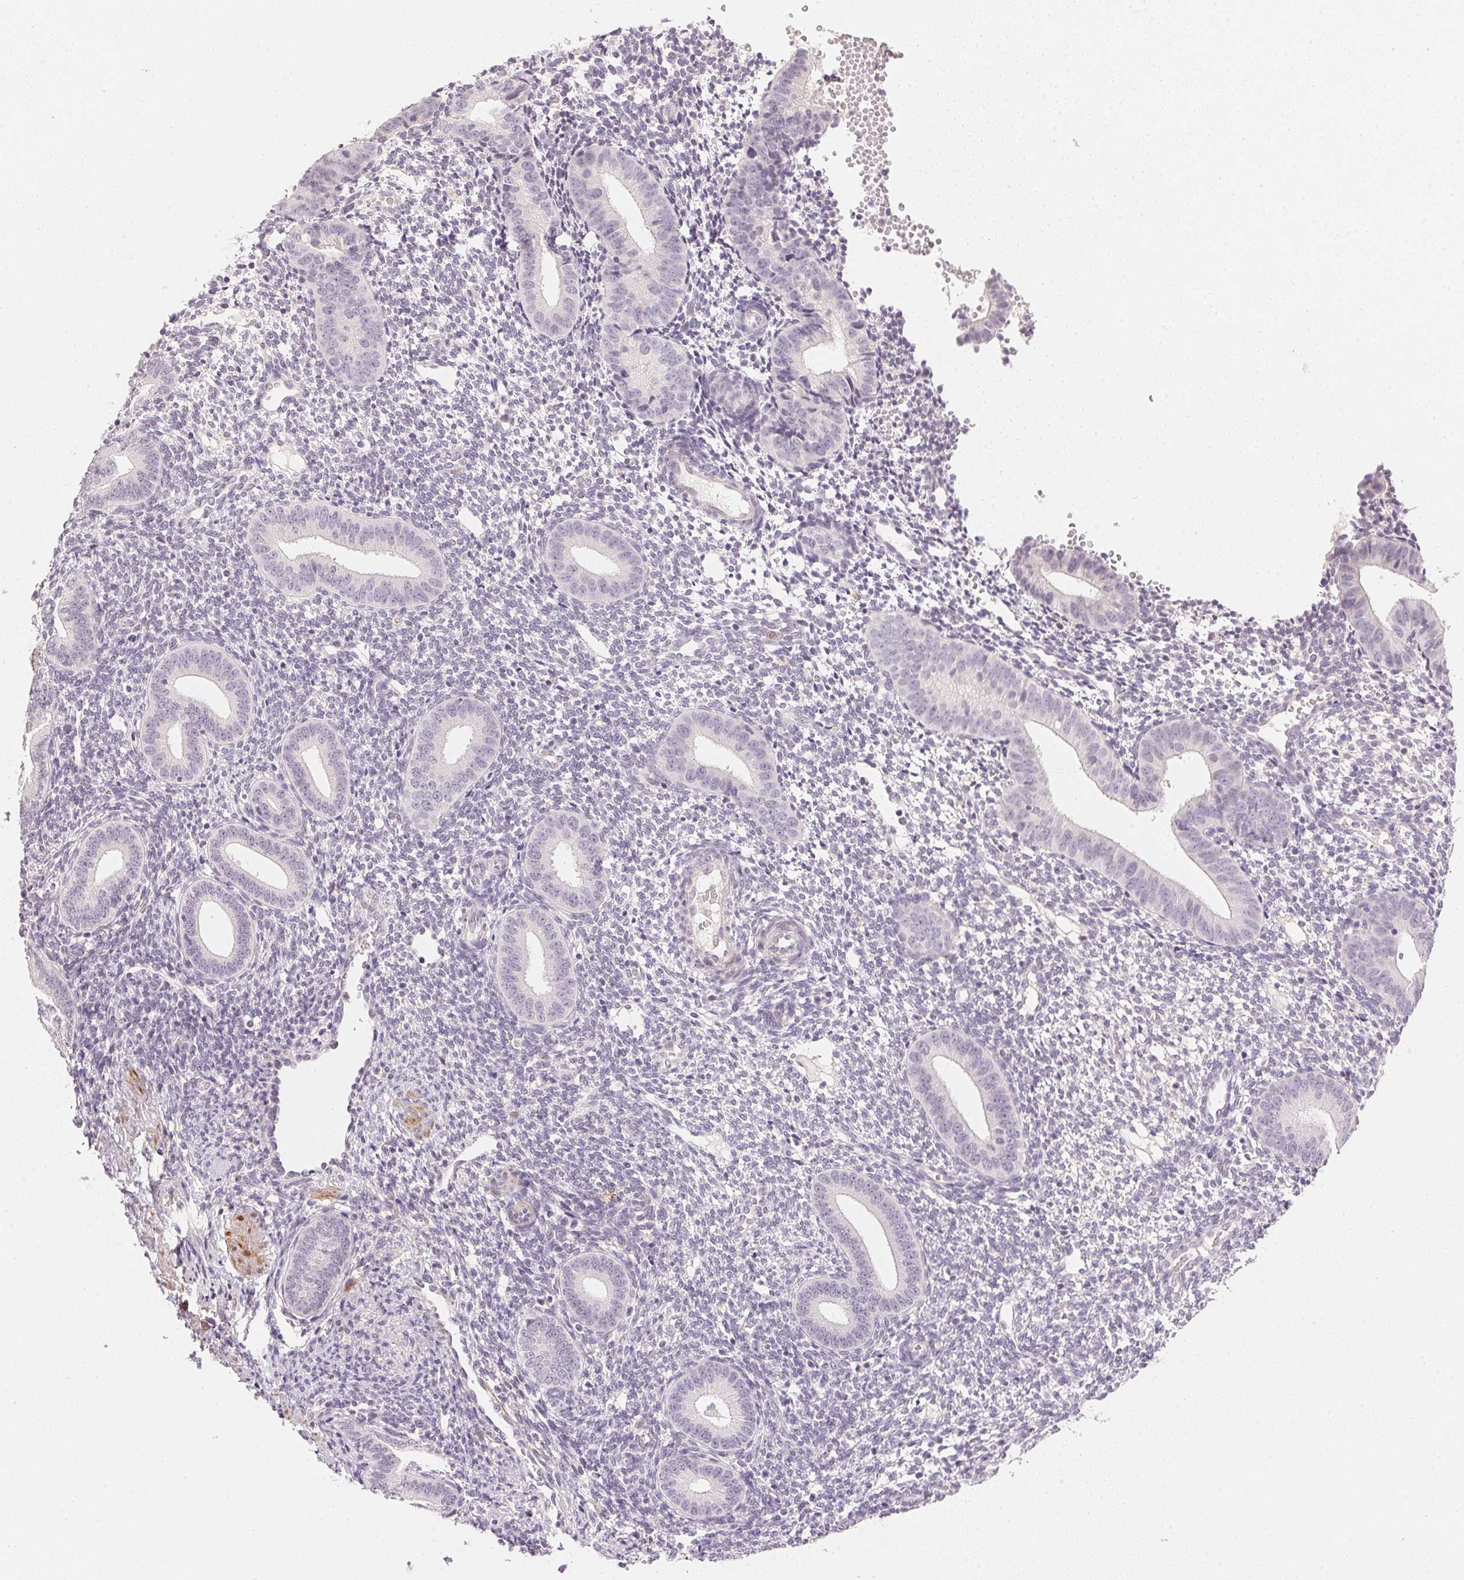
{"staining": {"intensity": "negative", "quantity": "none", "location": "none"}, "tissue": "endometrium", "cell_type": "Cells in endometrial stroma", "image_type": "normal", "snomed": [{"axis": "morphology", "description": "Normal tissue, NOS"}, {"axis": "topography", "description": "Endometrium"}], "caption": "A high-resolution image shows immunohistochemistry (IHC) staining of benign endometrium, which demonstrates no significant staining in cells in endometrial stroma.", "gene": "SMTN", "patient": {"sex": "female", "age": 40}}